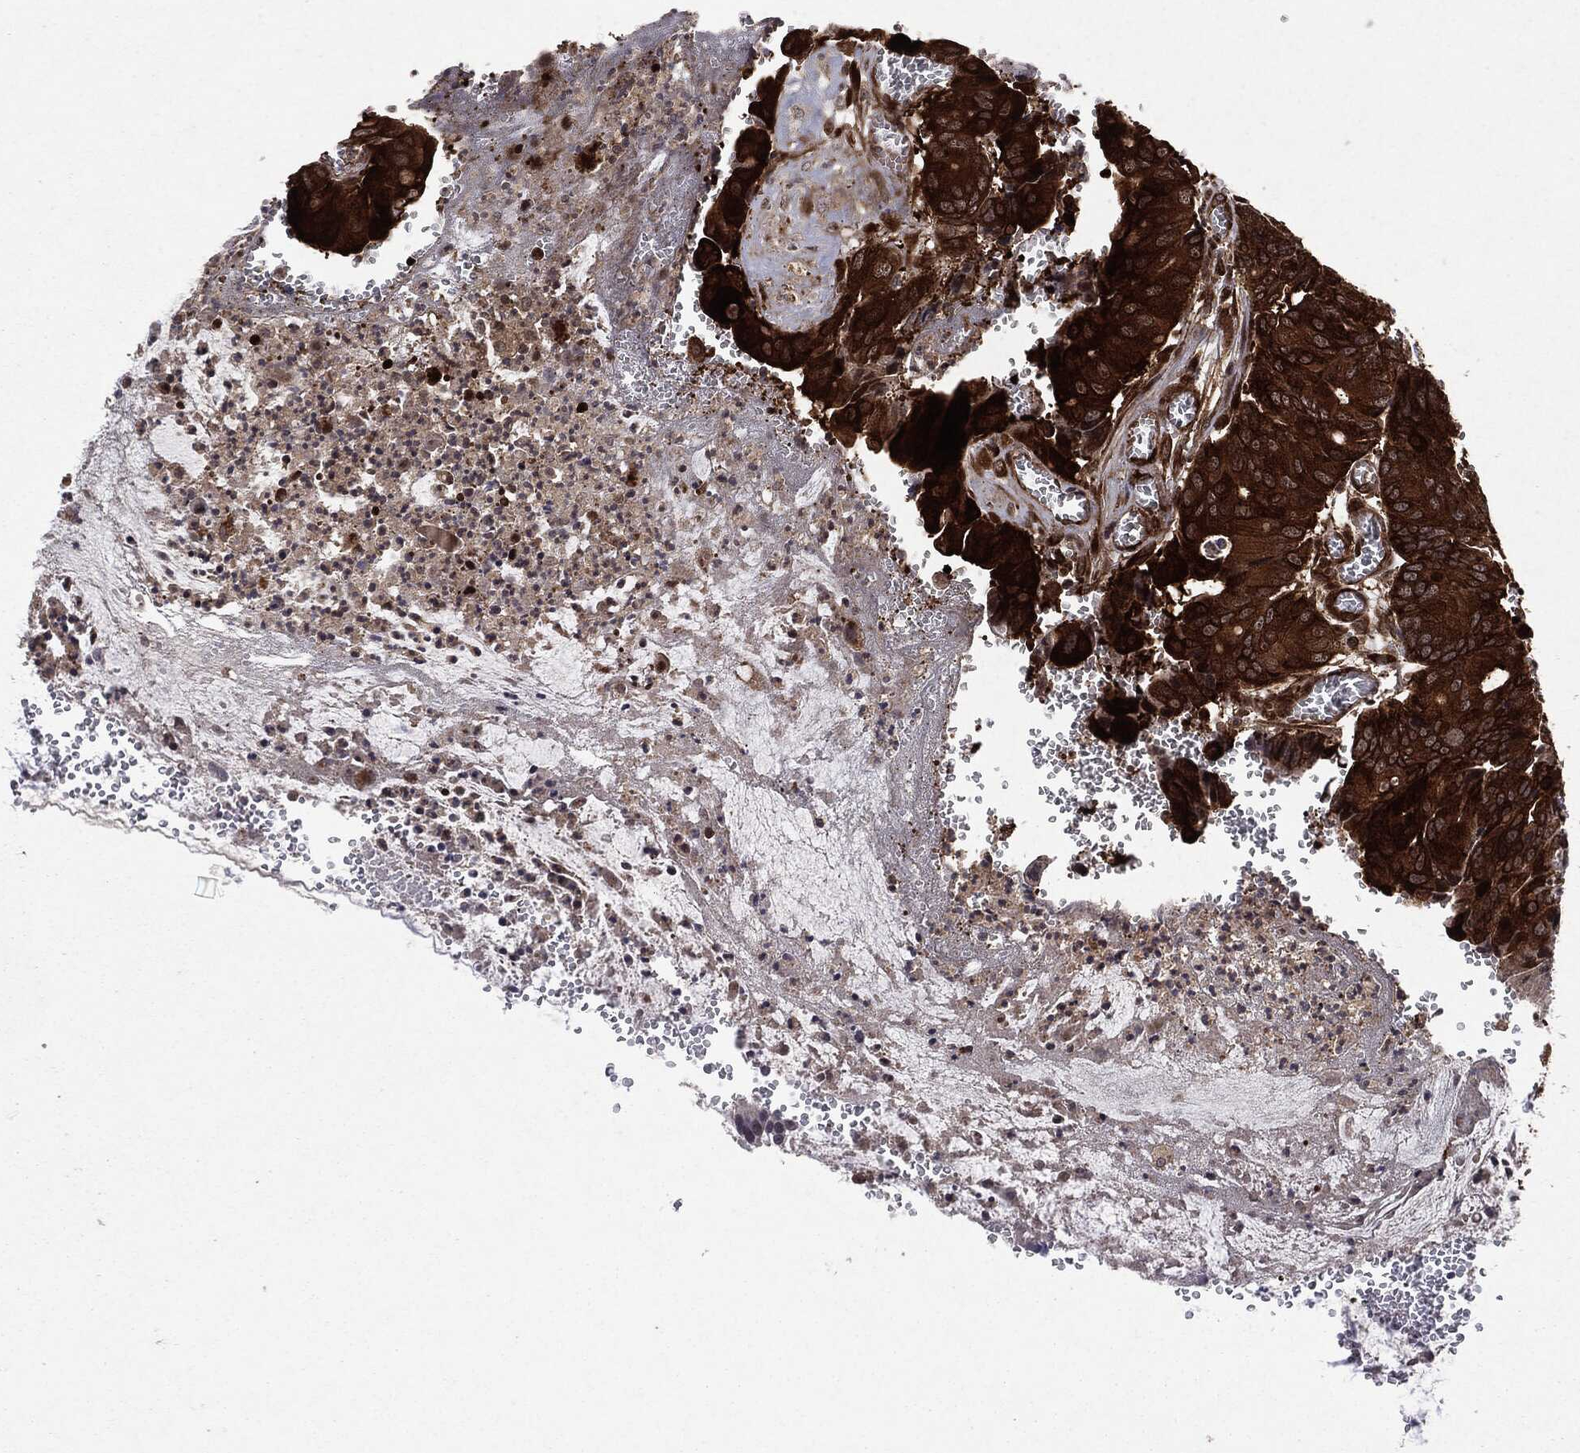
{"staining": {"intensity": "strong", "quantity": ">75%", "location": "cytoplasmic/membranous"}, "tissue": "colorectal cancer", "cell_type": "Tumor cells", "image_type": "cancer", "snomed": [{"axis": "morphology", "description": "Adenocarcinoma, NOS"}, {"axis": "topography", "description": "Colon"}], "caption": "DAB (3,3'-diaminobenzidine) immunohistochemical staining of colorectal adenocarcinoma demonstrates strong cytoplasmic/membranous protein positivity in approximately >75% of tumor cells. (Stains: DAB in brown, nuclei in blue, Microscopy: brightfield microscopy at high magnification).", "gene": "OTUB1", "patient": {"sex": "female", "age": 78}}